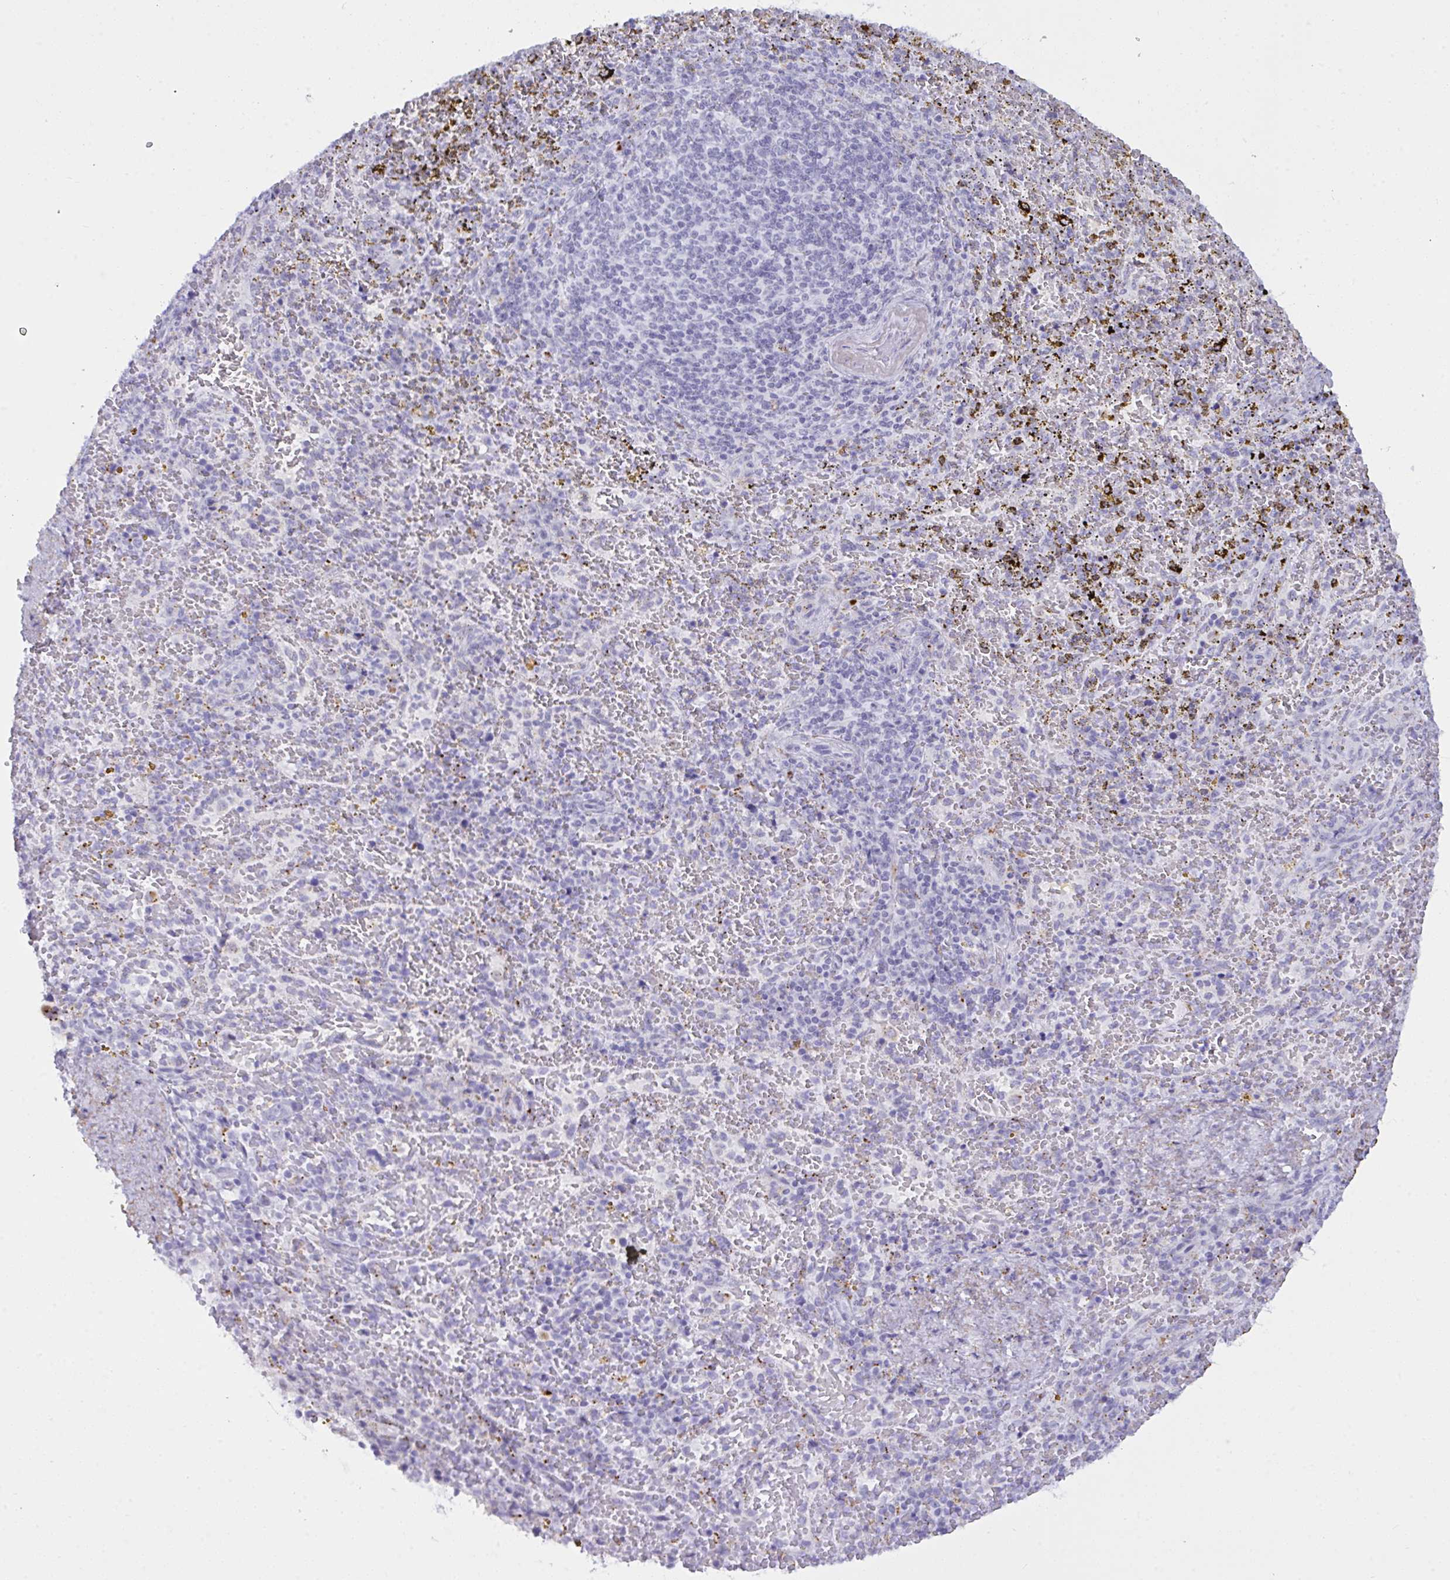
{"staining": {"intensity": "negative", "quantity": "none", "location": "none"}, "tissue": "spleen", "cell_type": "Cells in red pulp", "image_type": "normal", "snomed": [{"axis": "morphology", "description": "Normal tissue, NOS"}, {"axis": "topography", "description": "Spleen"}], "caption": "Immunohistochemical staining of normal human spleen reveals no significant expression in cells in red pulp. (DAB (3,3'-diaminobenzidine) immunohistochemistry (IHC) visualized using brightfield microscopy, high magnification).", "gene": "ELN", "patient": {"sex": "female", "age": 50}}